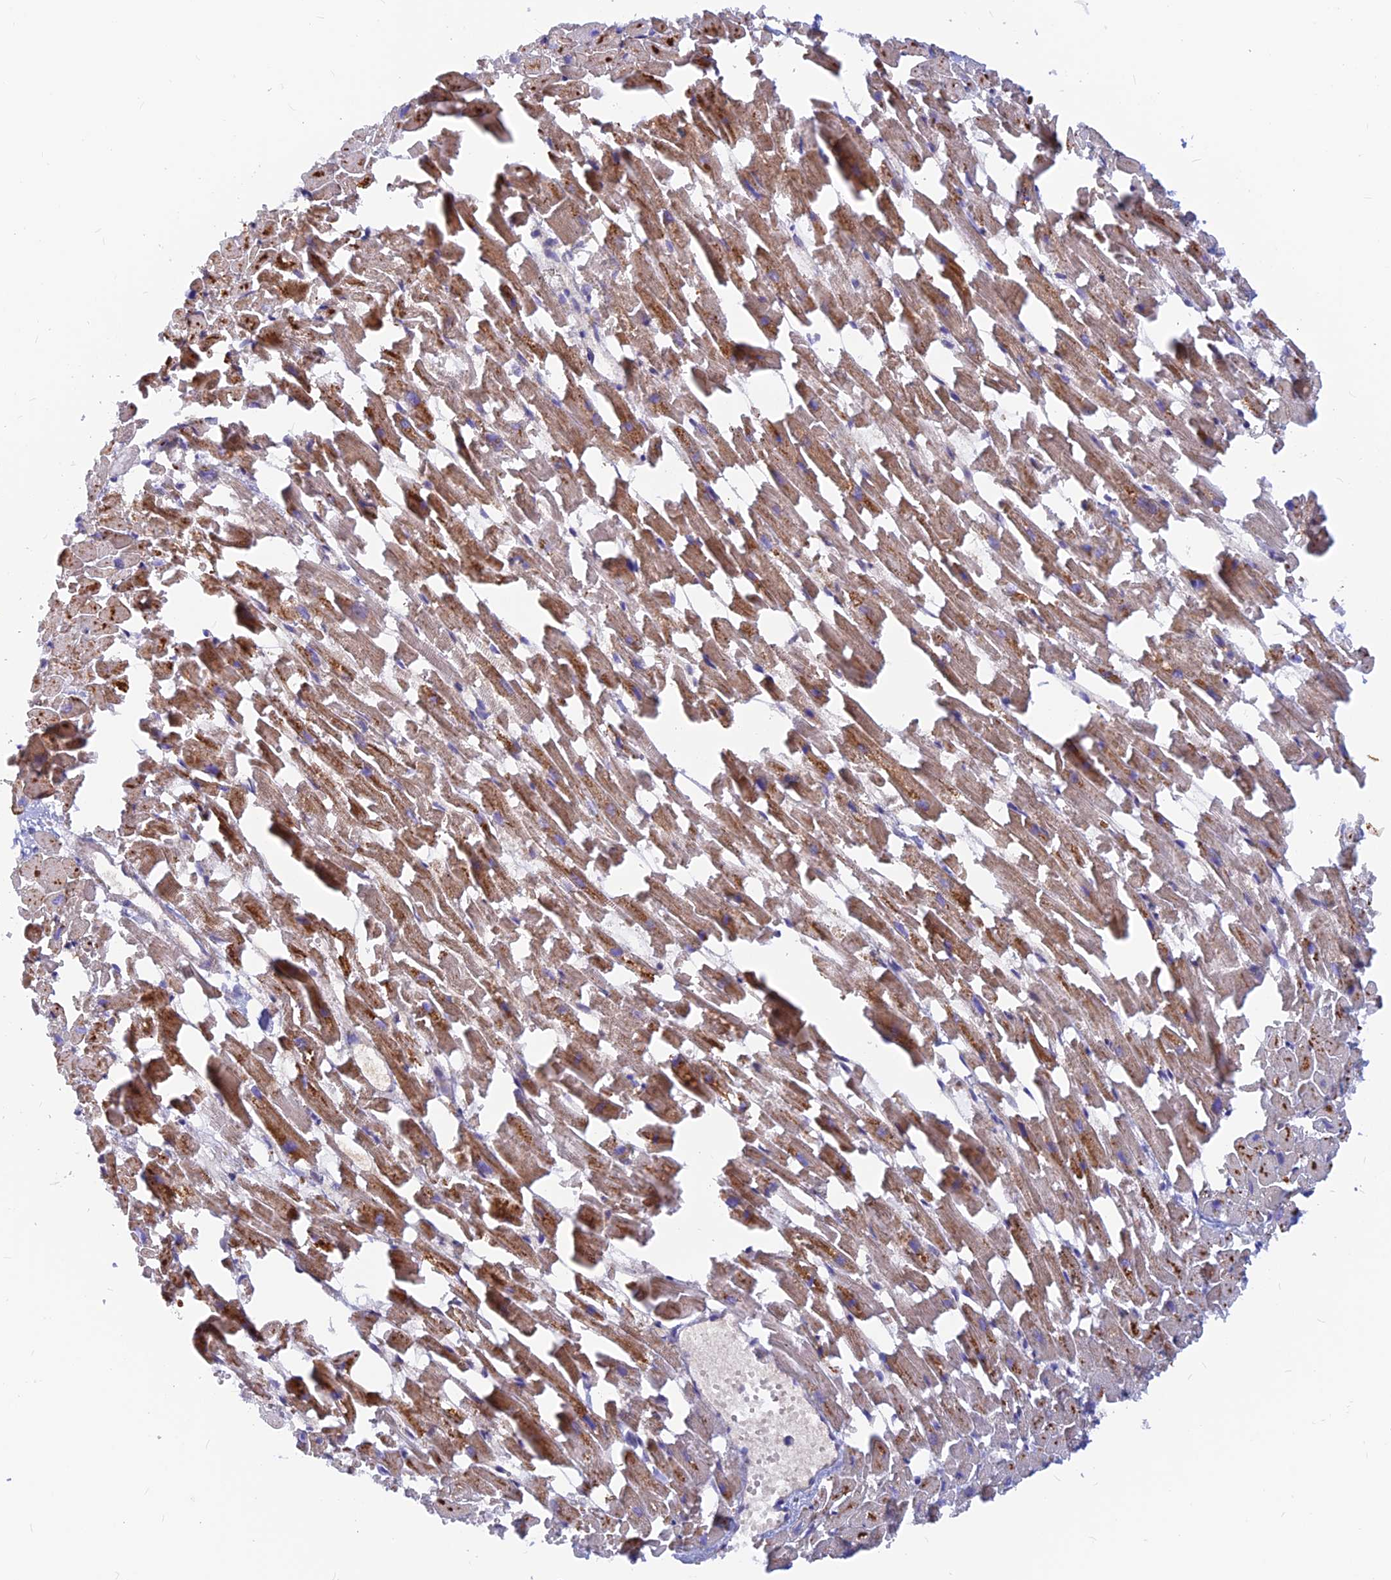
{"staining": {"intensity": "moderate", "quantity": ">75%", "location": "cytoplasmic/membranous"}, "tissue": "heart muscle", "cell_type": "Cardiomyocytes", "image_type": "normal", "snomed": [{"axis": "morphology", "description": "Normal tissue, NOS"}, {"axis": "topography", "description": "Heart"}], "caption": "Immunohistochemical staining of benign human heart muscle displays >75% levels of moderate cytoplasmic/membranous protein expression in approximately >75% of cardiomyocytes. (Stains: DAB (3,3'-diaminobenzidine) in brown, nuclei in blue, Microscopy: brightfield microscopy at high magnification).", "gene": "DNAJC16", "patient": {"sex": "female", "age": 64}}